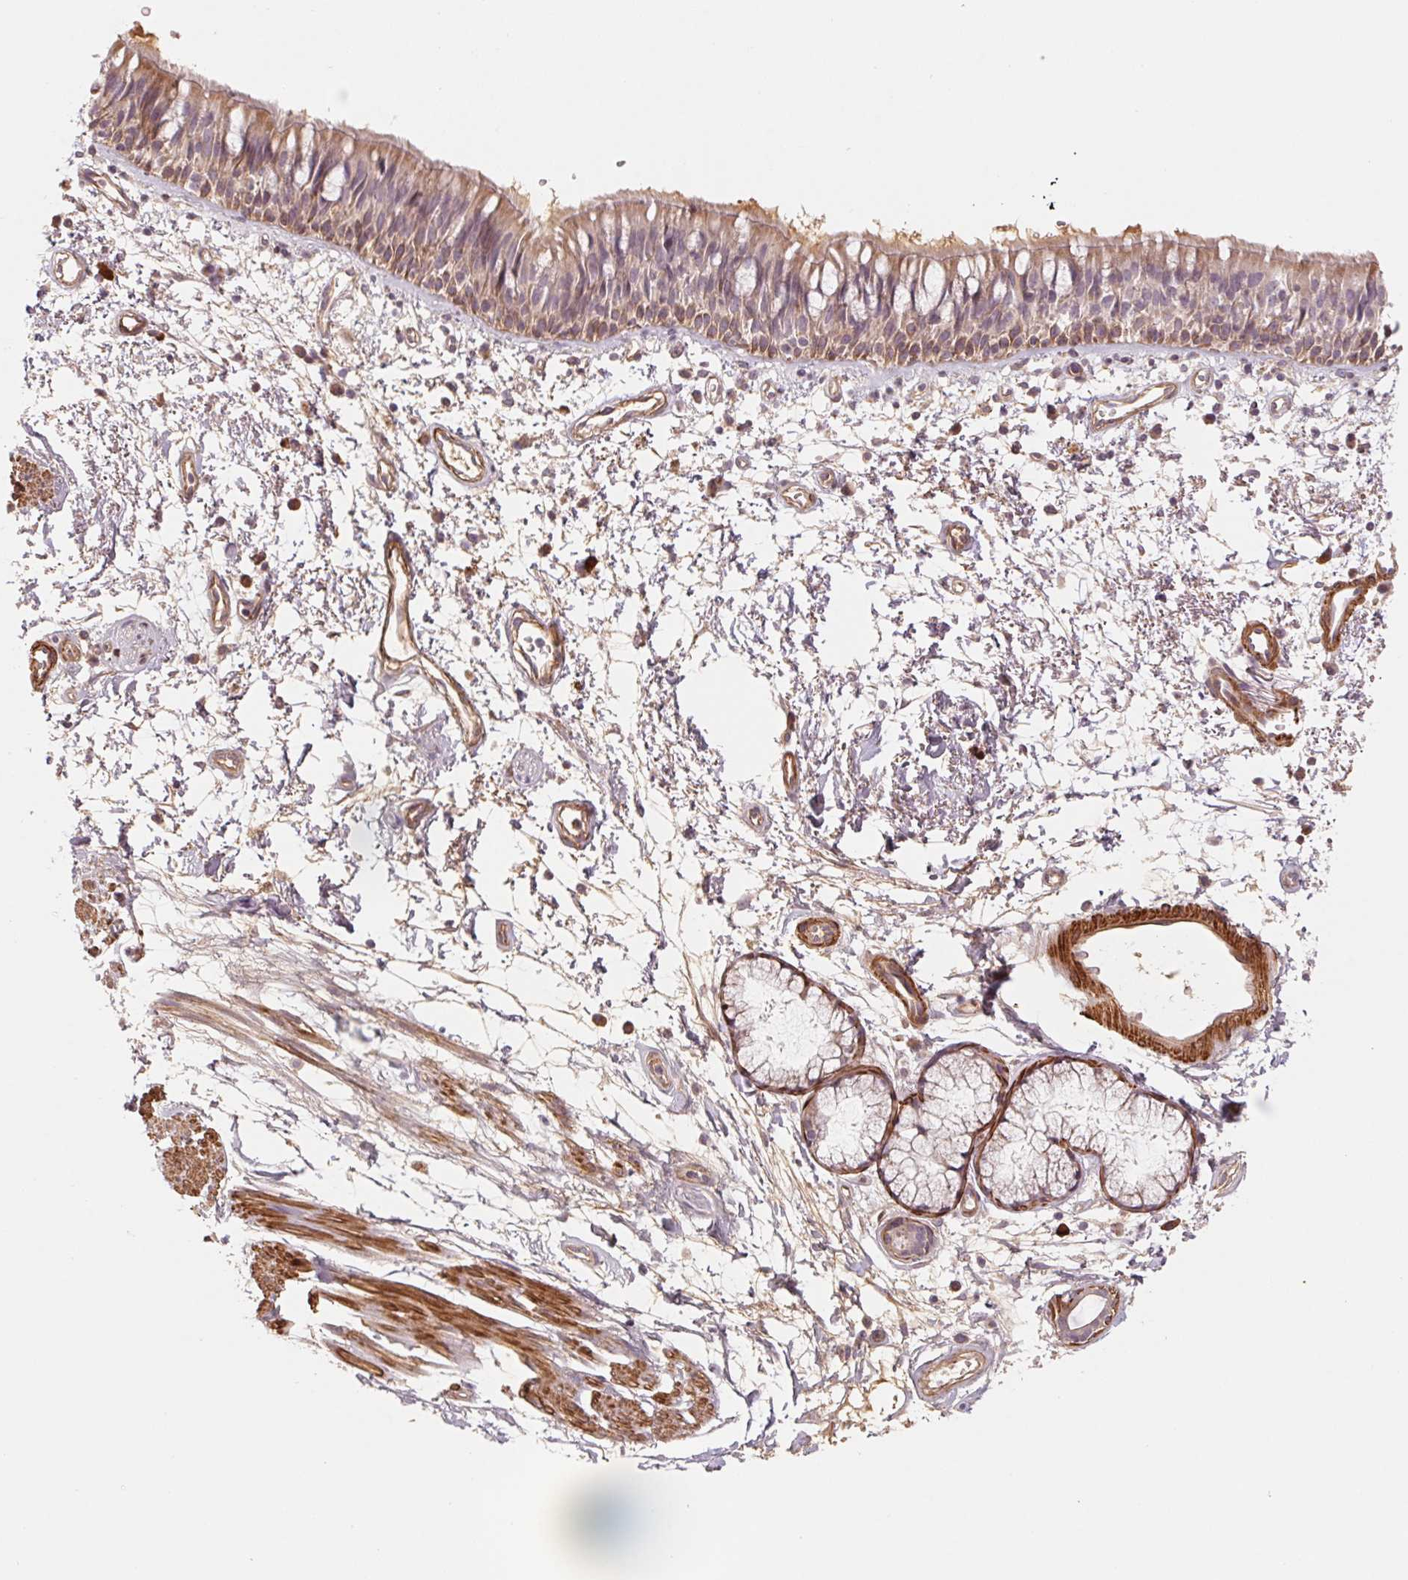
{"staining": {"intensity": "weak", "quantity": "25%-75%", "location": "cytoplasmic/membranous"}, "tissue": "bronchus", "cell_type": "Respiratory epithelial cells", "image_type": "normal", "snomed": [{"axis": "morphology", "description": "Normal tissue, NOS"}, {"axis": "morphology", "description": "Squamous cell carcinoma, NOS"}, {"axis": "topography", "description": "Cartilage tissue"}, {"axis": "topography", "description": "Bronchus"}, {"axis": "topography", "description": "Lung"}], "caption": "Immunohistochemistry (IHC) of normal human bronchus demonstrates low levels of weak cytoplasmic/membranous positivity in about 25%-75% of respiratory epithelial cells.", "gene": "CCDC112", "patient": {"sex": "male", "age": 66}}